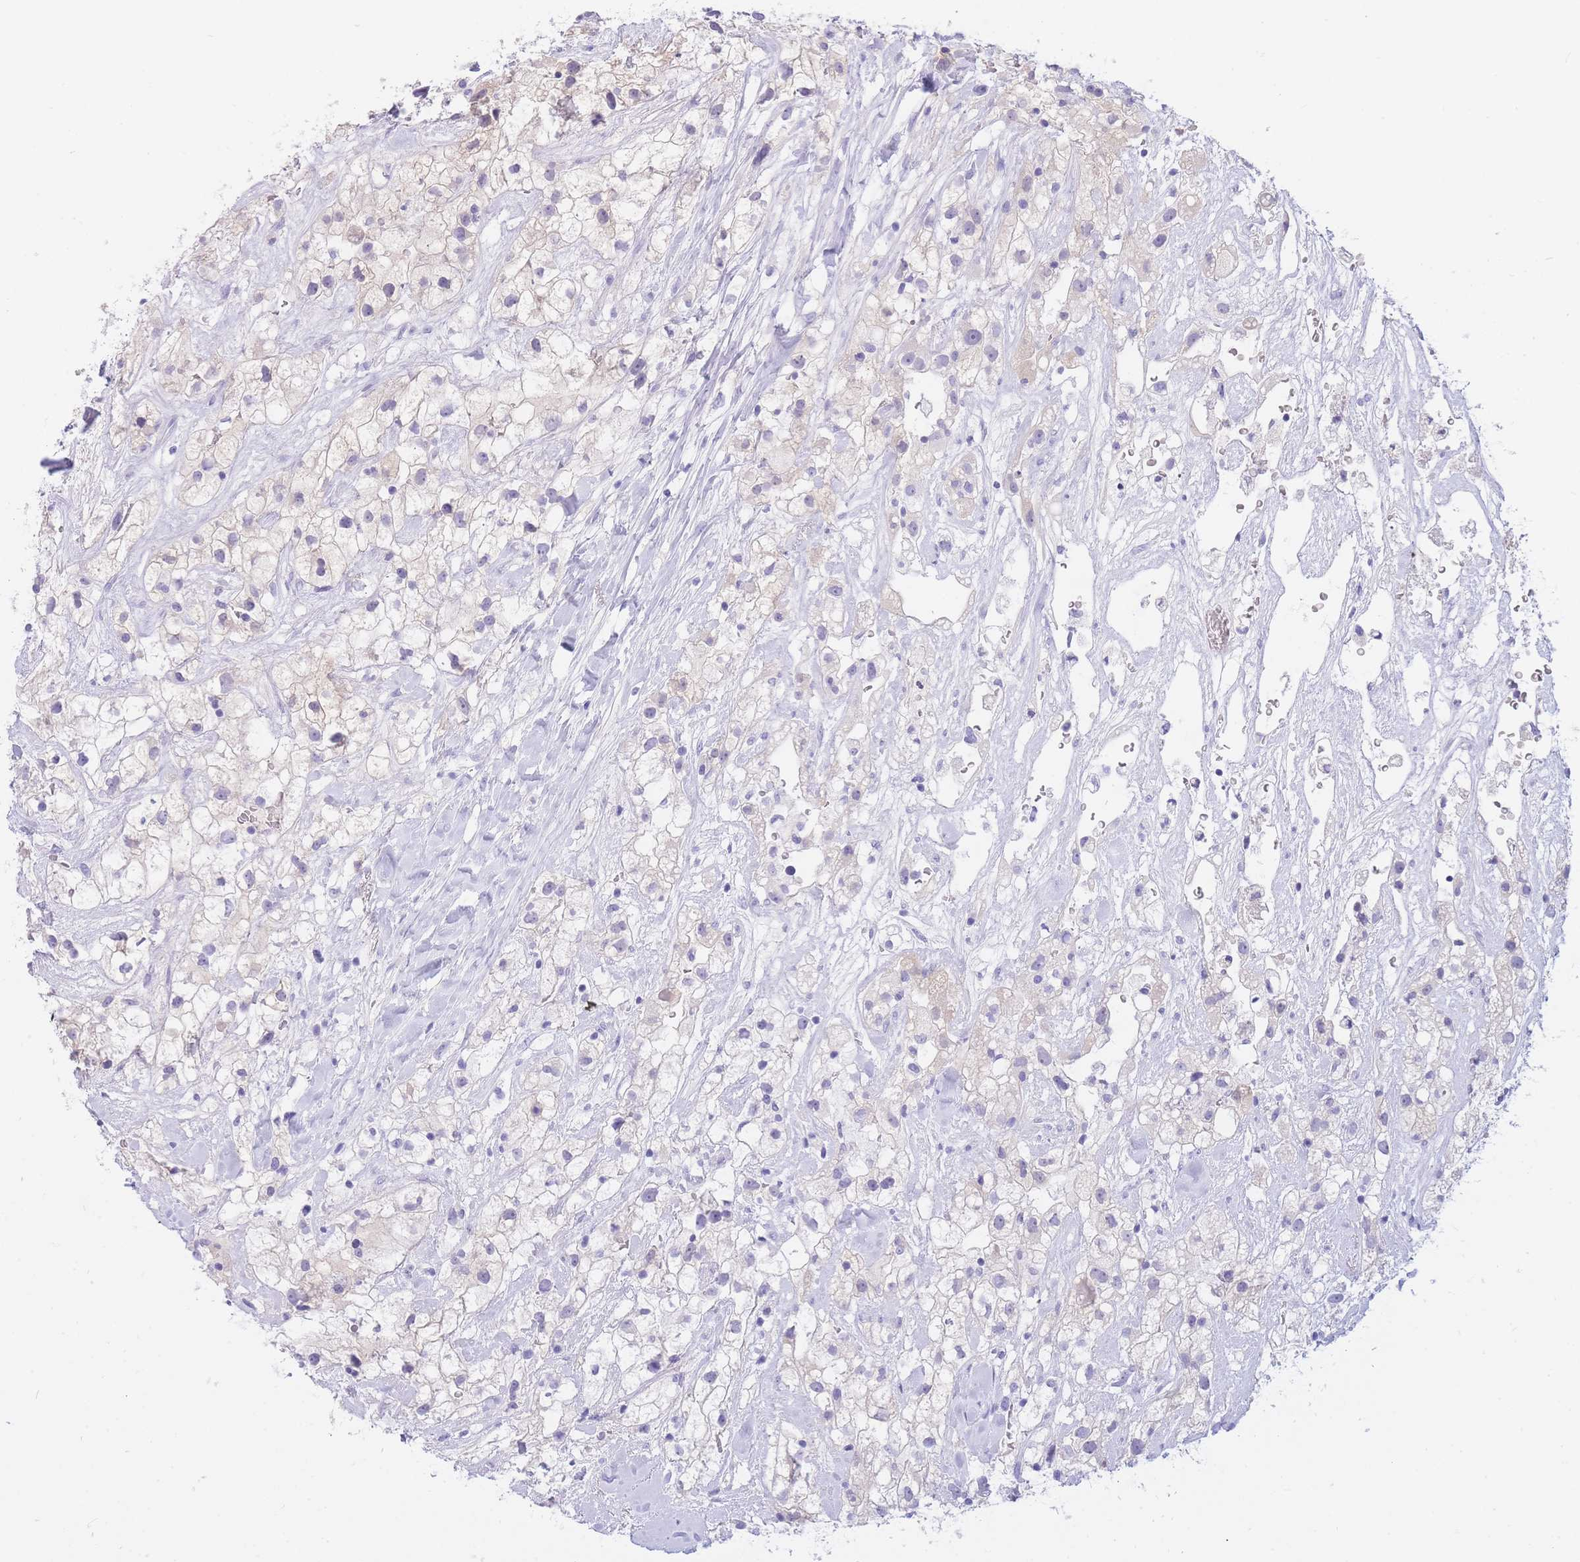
{"staining": {"intensity": "weak", "quantity": "25%-75%", "location": "cytoplasmic/membranous"}, "tissue": "renal cancer", "cell_type": "Tumor cells", "image_type": "cancer", "snomed": [{"axis": "morphology", "description": "Adenocarcinoma, NOS"}, {"axis": "topography", "description": "Kidney"}], "caption": "Tumor cells demonstrate weak cytoplasmic/membranous expression in approximately 25%-75% of cells in adenocarcinoma (renal).", "gene": "SULT1A1", "patient": {"sex": "male", "age": 59}}